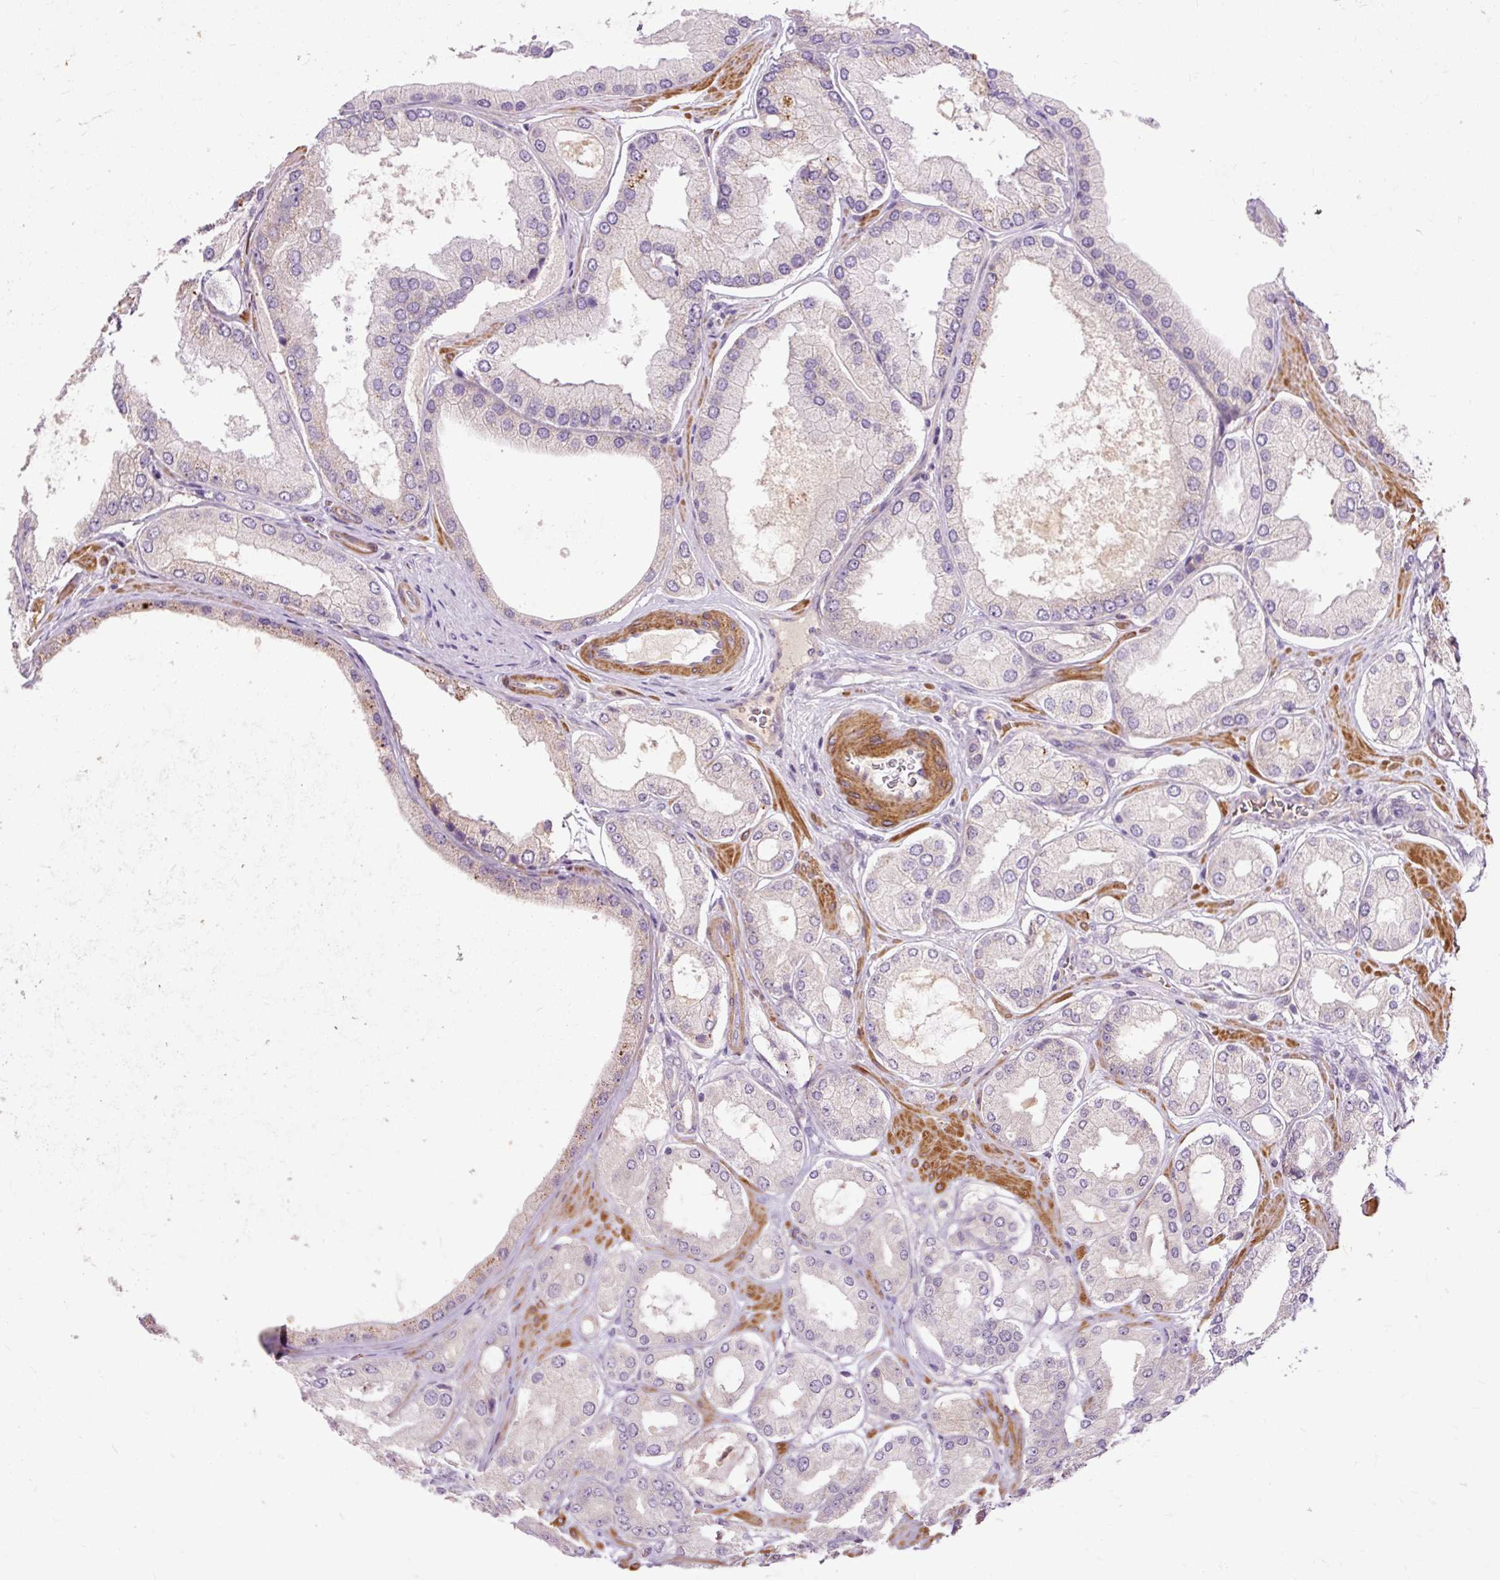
{"staining": {"intensity": "negative", "quantity": "none", "location": "none"}, "tissue": "prostate cancer", "cell_type": "Tumor cells", "image_type": "cancer", "snomed": [{"axis": "morphology", "description": "Adenocarcinoma, Low grade"}, {"axis": "topography", "description": "Prostate"}], "caption": "Prostate cancer (low-grade adenocarcinoma) was stained to show a protein in brown. There is no significant positivity in tumor cells.", "gene": "RIPOR3", "patient": {"sex": "male", "age": 42}}